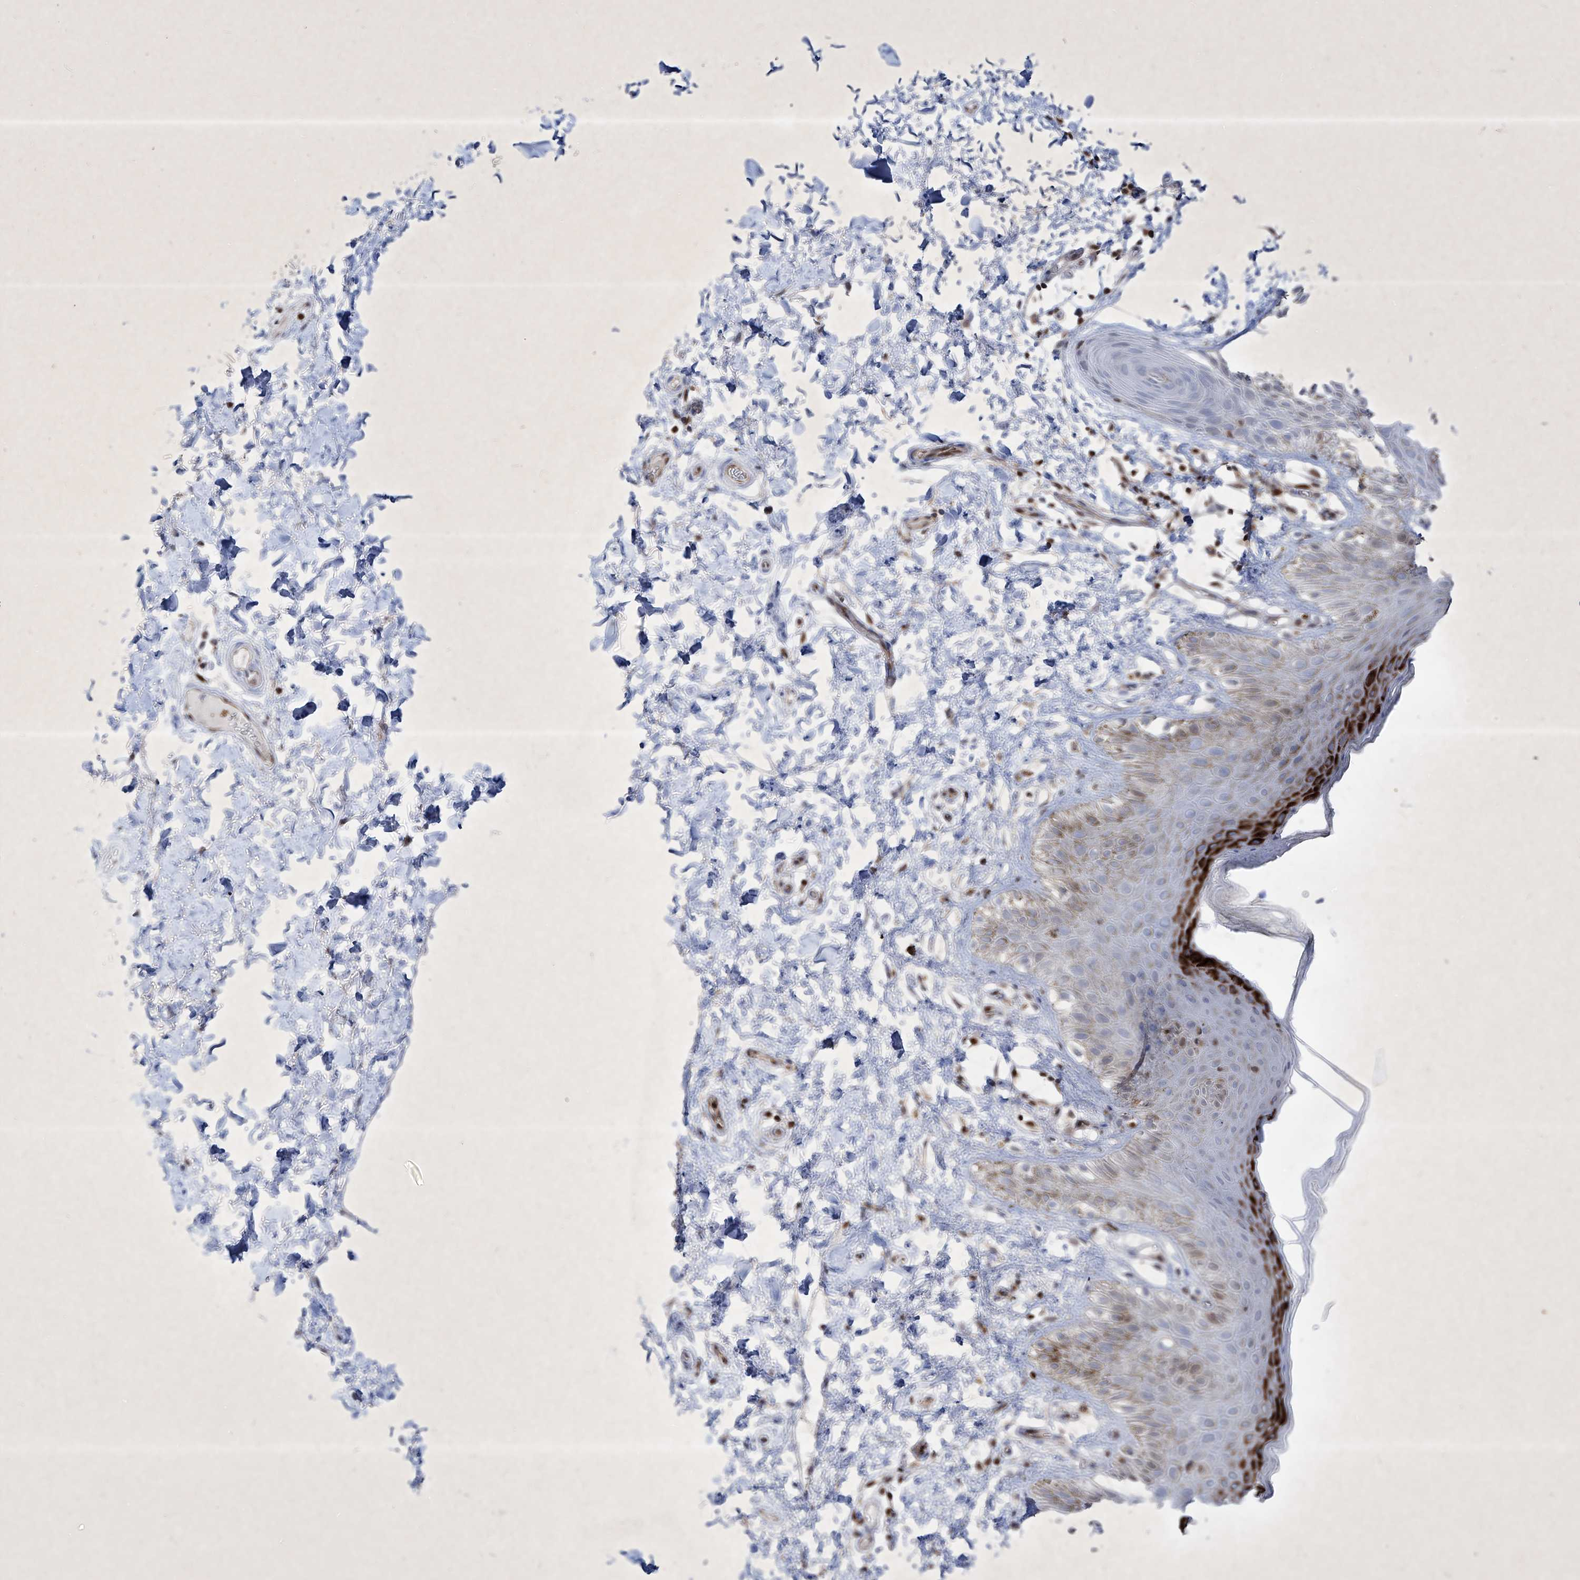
{"staining": {"intensity": "strong", "quantity": "<25%", "location": "cytoplasmic/membranous,nuclear"}, "tissue": "skin", "cell_type": "Epidermal cells", "image_type": "normal", "snomed": [{"axis": "morphology", "description": "Normal tissue, NOS"}, {"axis": "topography", "description": "Anal"}], "caption": "Protein staining shows strong cytoplasmic/membranous,nuclear staining in about <25% of epidermal cells in unremarkable skin. (DAB (3,3'-diaminobenzidine) IHC with brightfield microscopy, high magnification).", "gene": "PSMB10", "patient": {"sex": "male", "age": 44}}